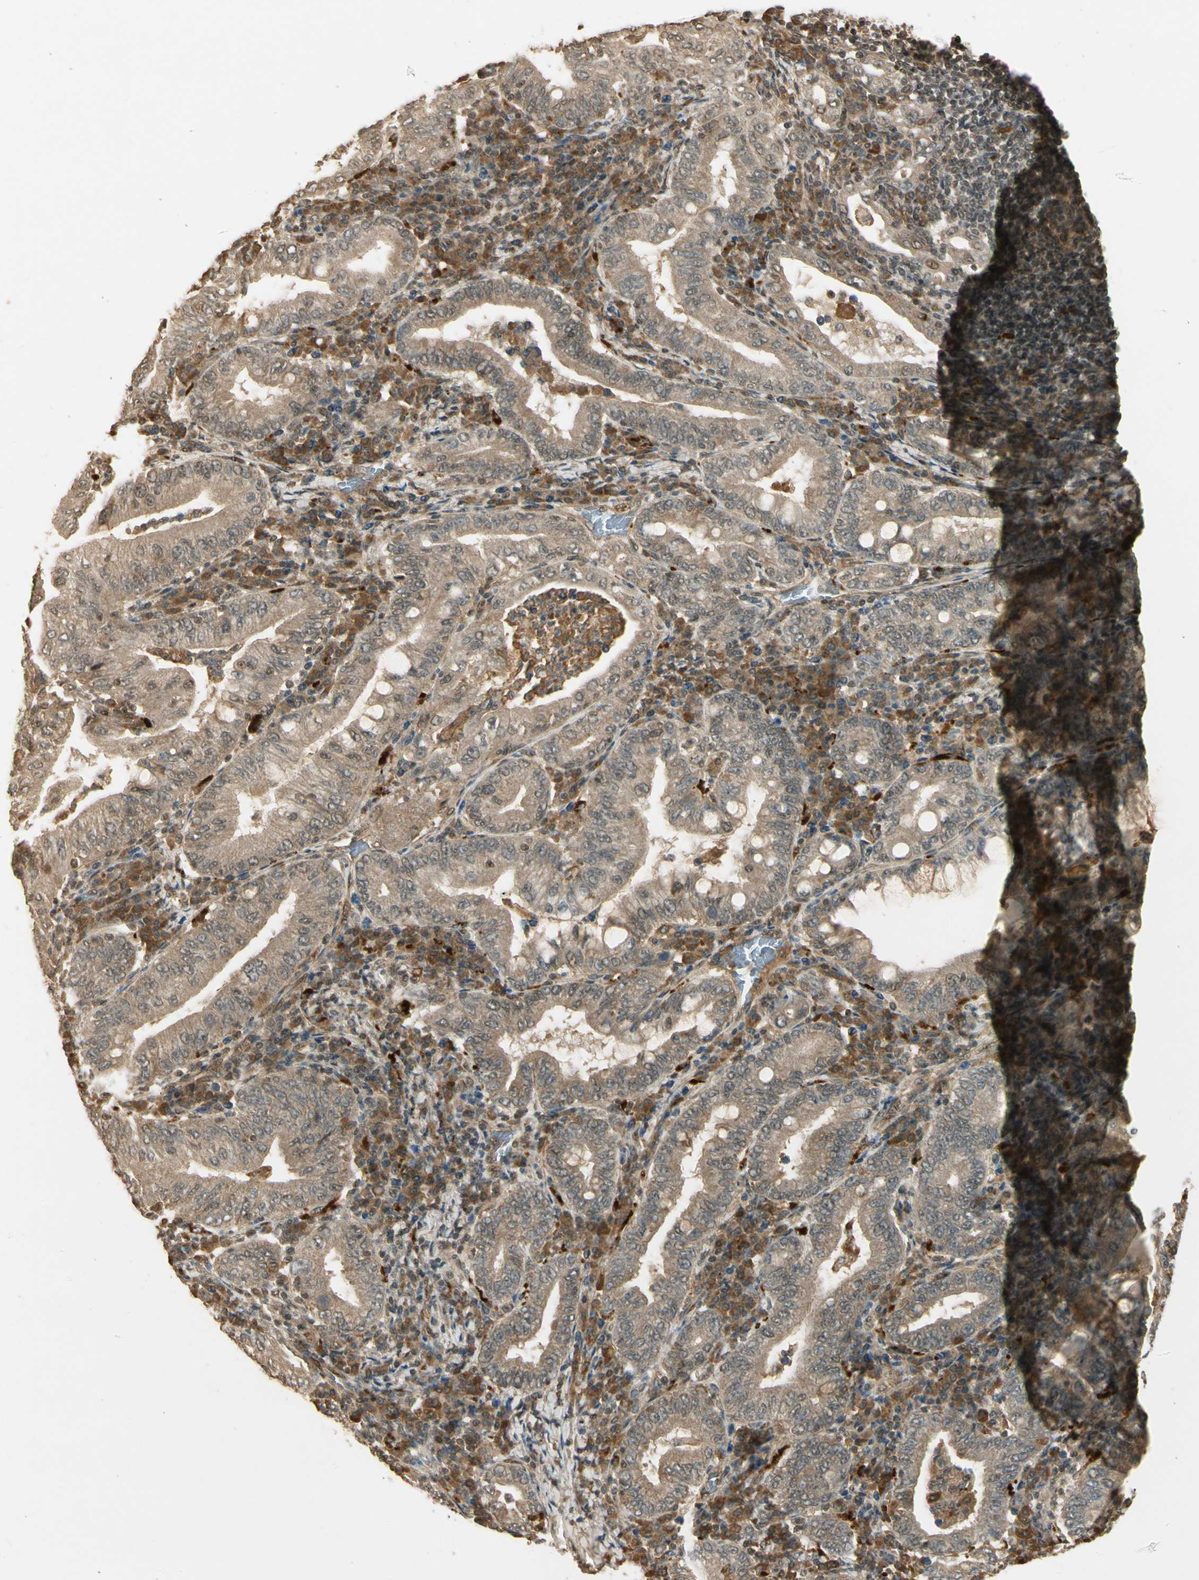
{"staining": {"intensity": "weak", "quantity": ">75%", "location": "cytoplasmic/membranous,nuclear"}, "tissue": "stomach cancer", "cell_type": "Tumor cells", "image_type": "cancer", "snomed": [{"axis": "morphology", "description": "Normal tissue, NOS"}, {"axis": "morphology", "description": "Adenocarcinoma, NOS"}, {"axis": "topography", "description": "Esophagus"}, {"axis": "topography", "description": "Stomach, upper"}, {"axis": "topography", "description": "Peripheral nerve tissue"}], "caption": "An IHC photomicrograph of neoplastic tissue is shown. Protein staining in brown highlights weak cytoplasmic/membranous and nuclear positivity in stomach cancer (adenocarcinoma) within tumor cells. The protein is stained brown, and the nuclei are stained in blue (DAB (3,3'-diaminobenzidine) IHC with brightfield microscopy, high magnification).", "gene": "GMEB2", "patient": {"sex": "male", "age": 62}}